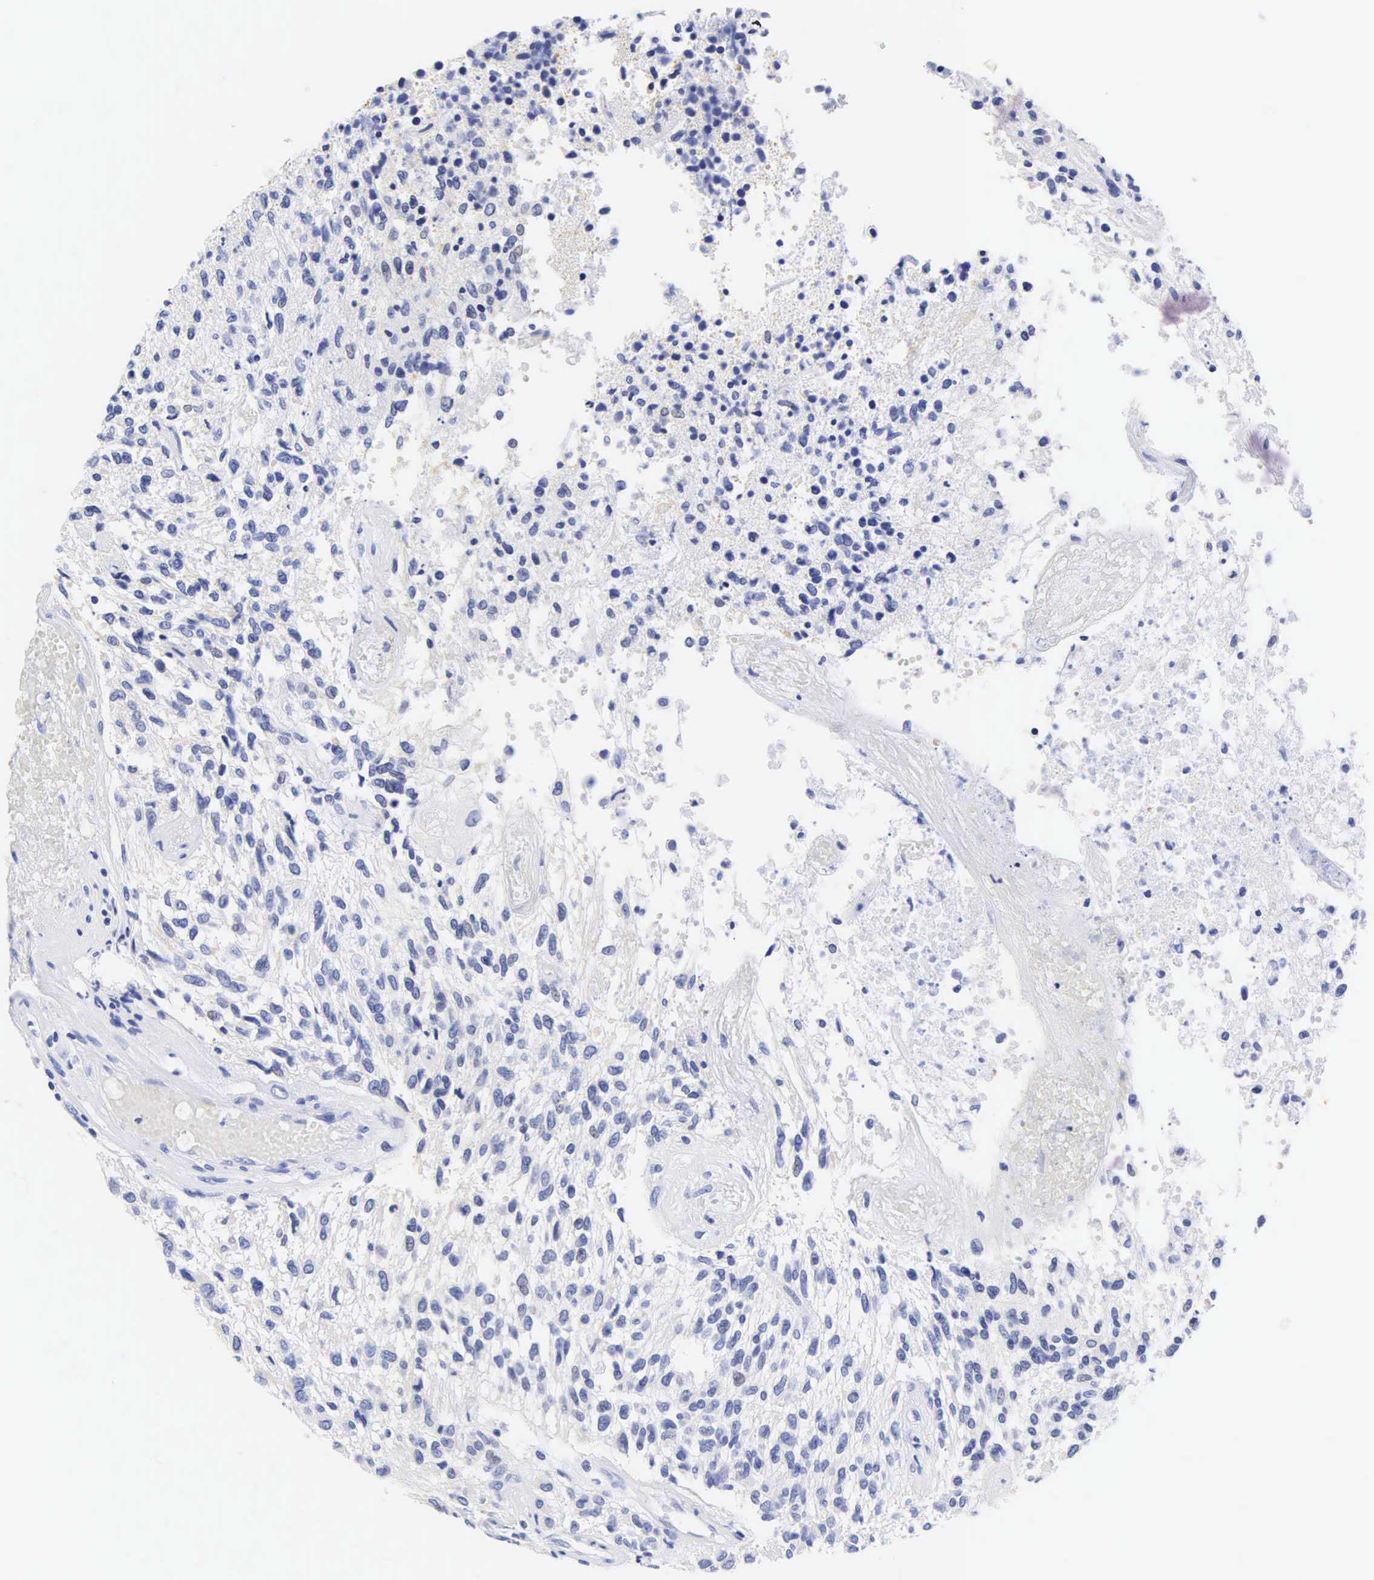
{"staining": {"intensity": "negative", "quantity": "none", "location": "none"}, "tissue": "glioma", "cell_type": "Tumor cells", "image_type": "cancer", "snomed": [{"axis": "morphology", "description": "Glioma, malignant, High grade"}, {"axis": "topography", "description": "Brain"}], "caption": "The immunohistochemistry (IHC) histopathology image has no significant positivity in tumor cells of malignant glioma (high-grade) tissue.", "gene": "DES", "patient": {"sex": "male", "age": 77}}